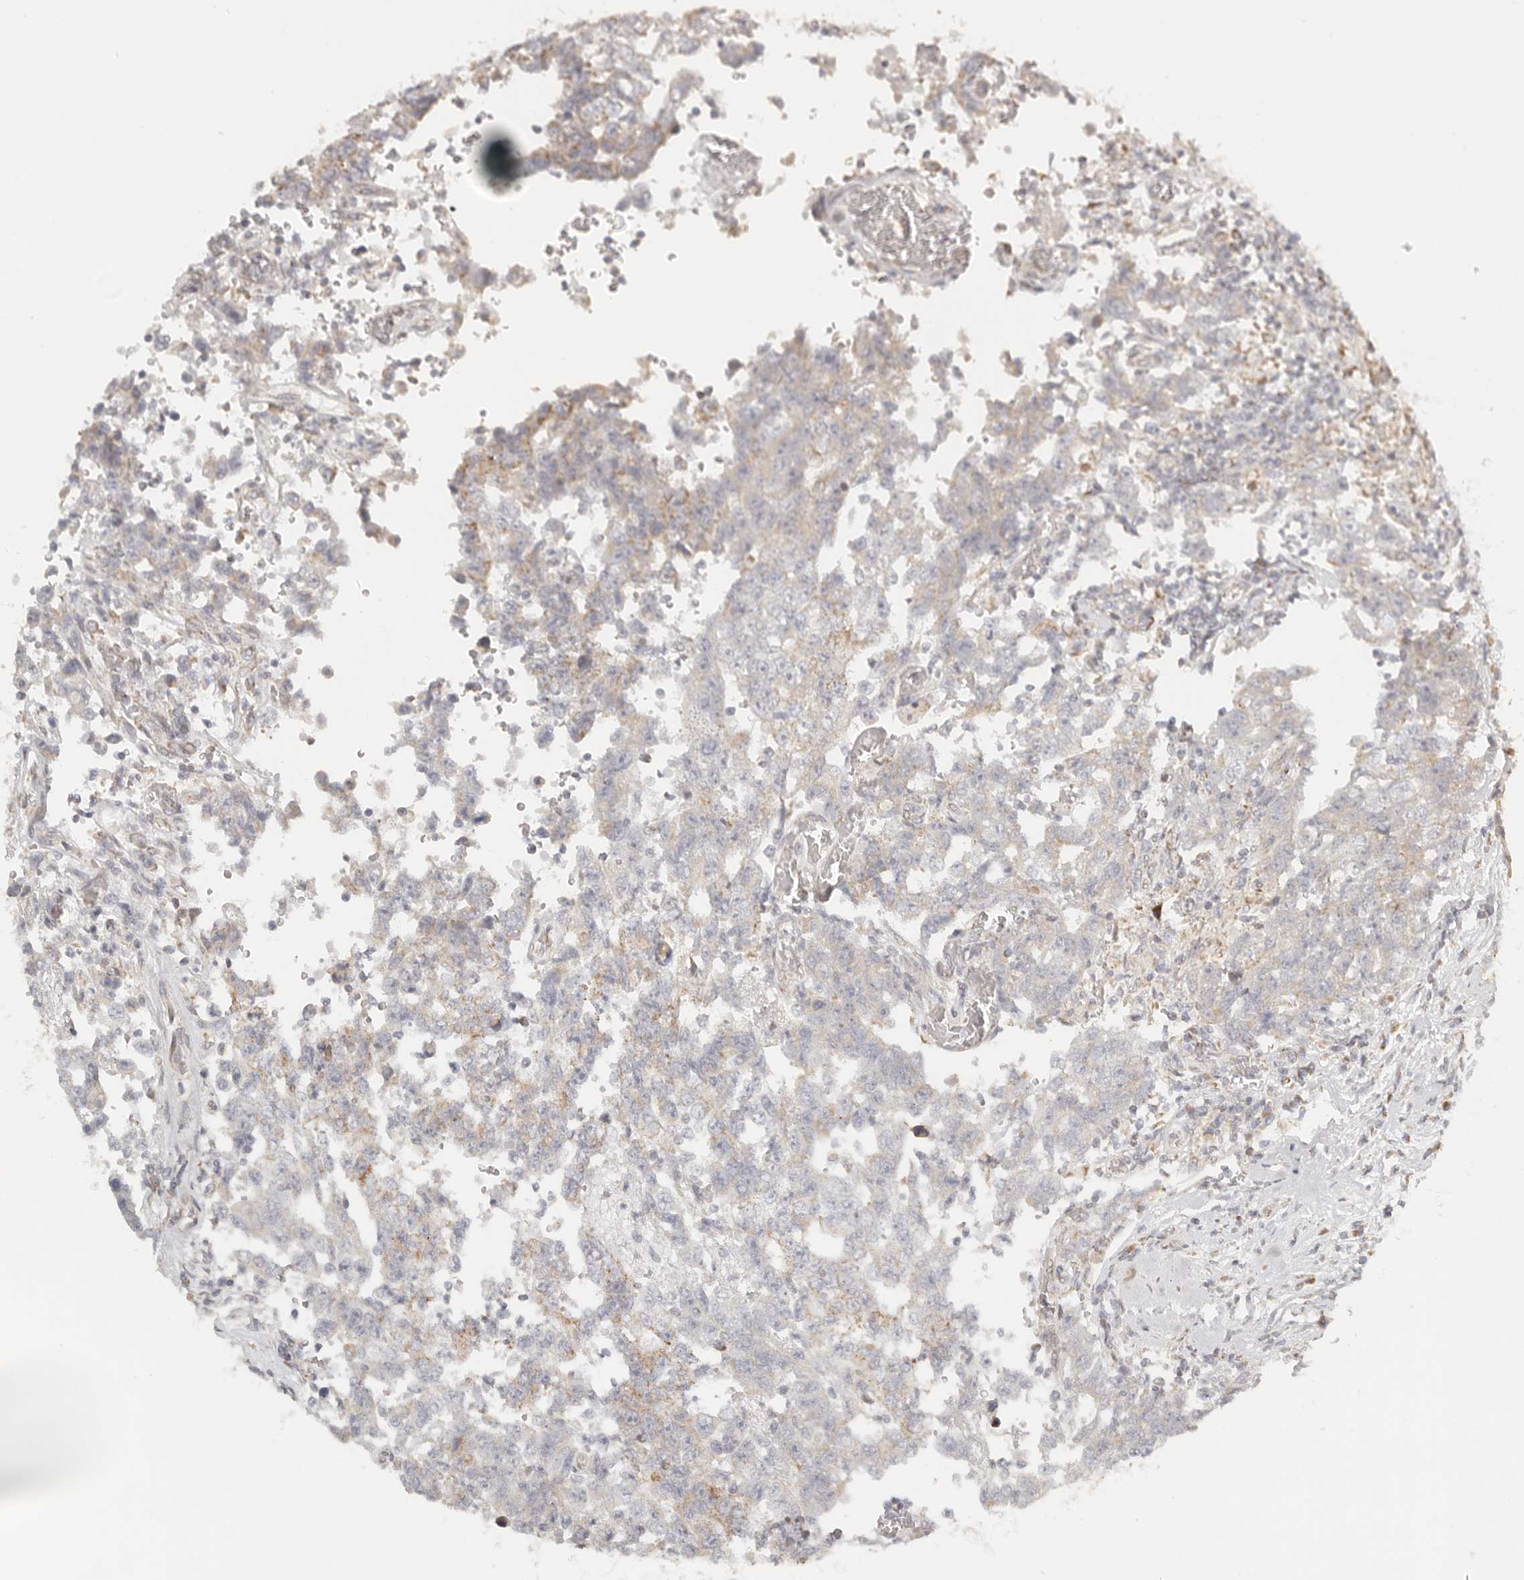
{"staining": {"intensity": "negative", "quantity": "none", "location": "none"}, "tissue": "testis cancer", "cell_type": "Tumor cells", "image_type": "cancer", "snomed": [{"axis": "morphology", "description": "Carcinoma, Embryonal, NOS"}, {"axis": "topography", "description": "Testis"}], "caption": "Tumor cells show no significant expression in testis cancer.", "gene": "KDF1", "patient": {"sex": "male", "age": 26}}